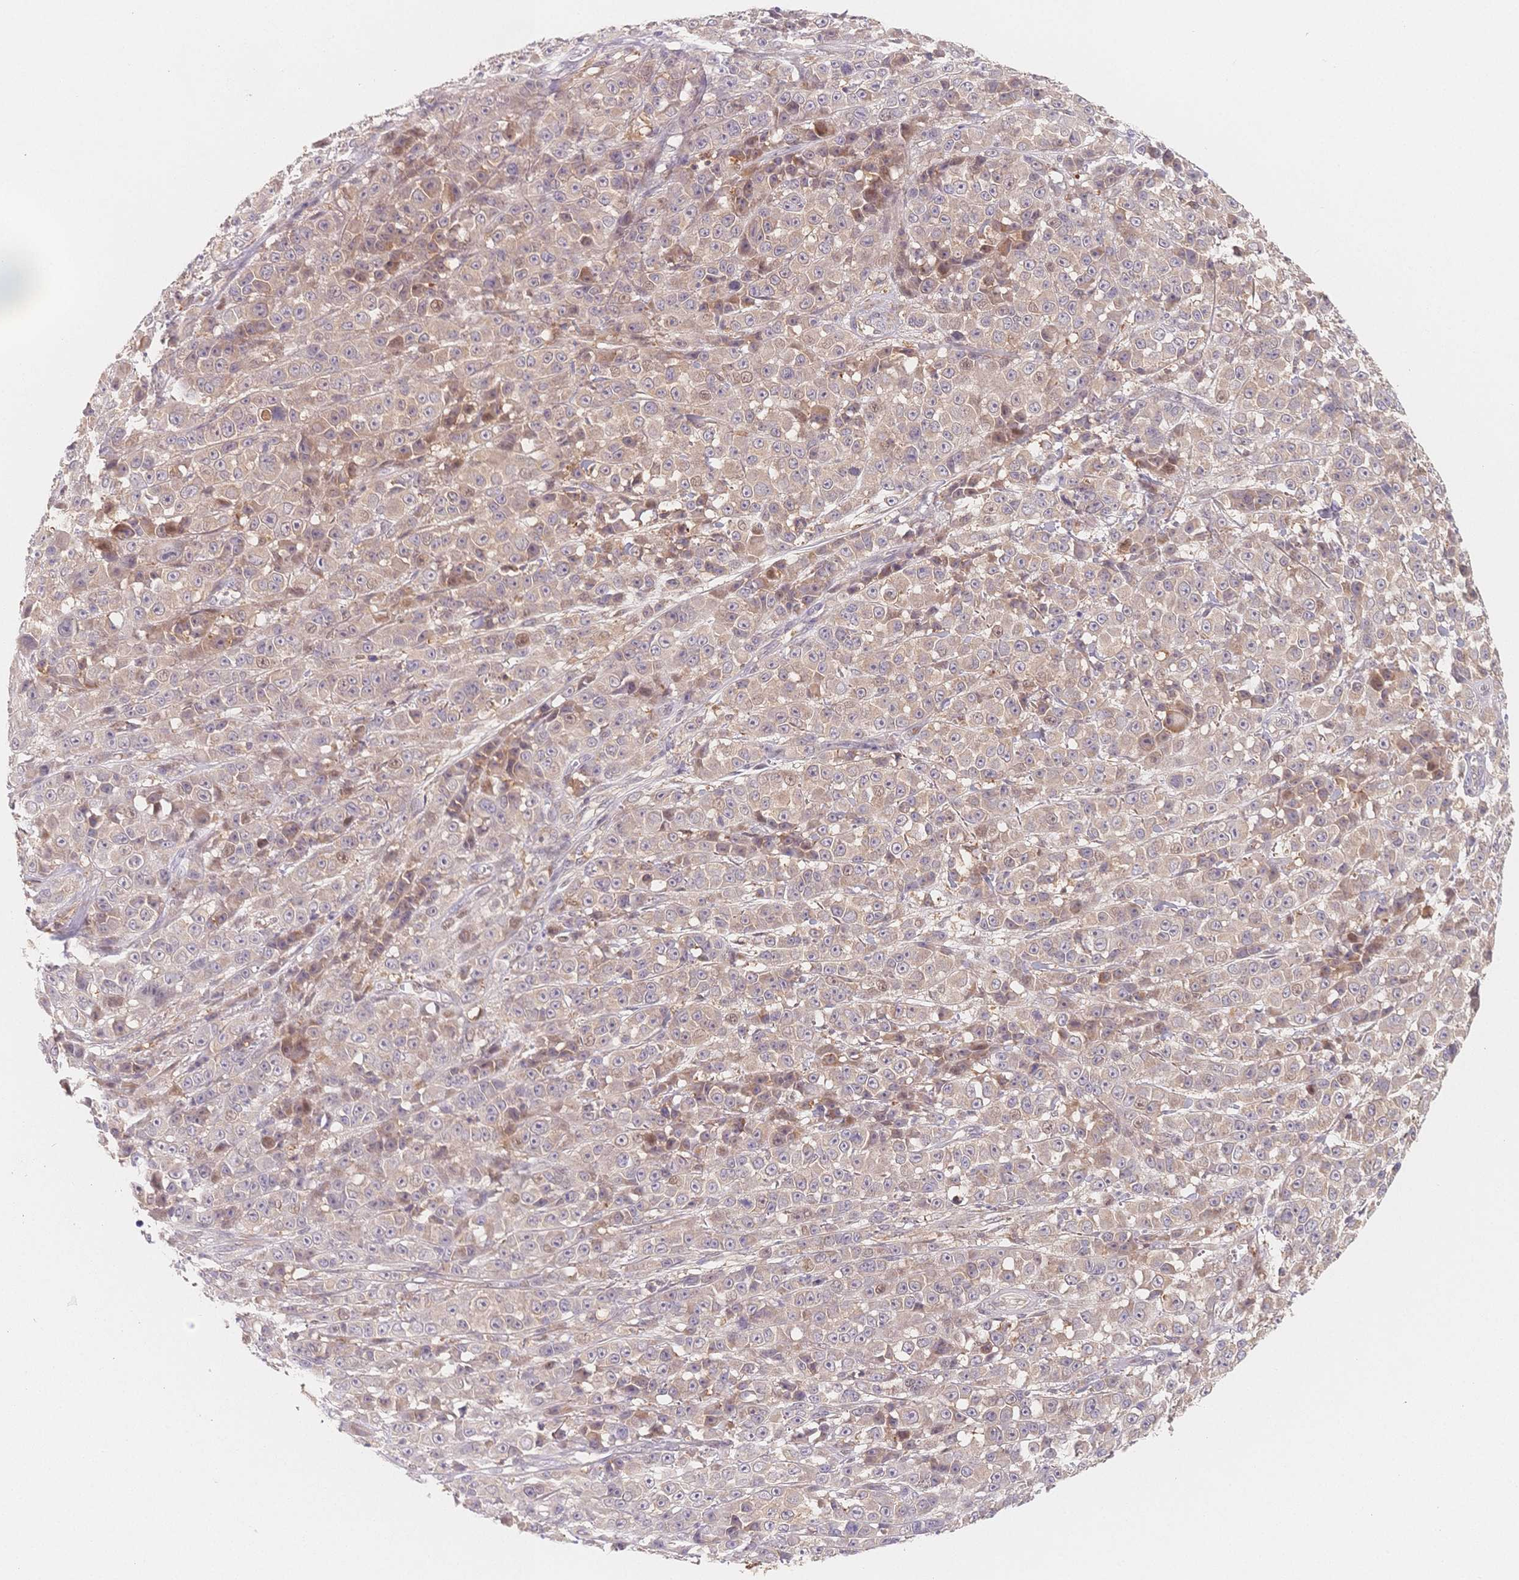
{"staining": {"intensity": "weak", "quantity": "<25%", "location": "cytoplasmic/membranous"}, "tissue": "melanoma", "cell_type": "Tumor cells", "image_type": "cancer", "snomed": [{"axis": "morphology", "description": "Malignant melanoma, NOS"}, {"axis": "topography", "description": "Skin"}, {"axis": "topography", "description": "Skin of back"}], "caption": "IHC histopathology image of melanoma stained for a protein (brown), which shows no staining in tumor cells. Nuclei are stained in blue.", "gene": "C12orf75", "patient": {"sex": "male", "age": 91}}